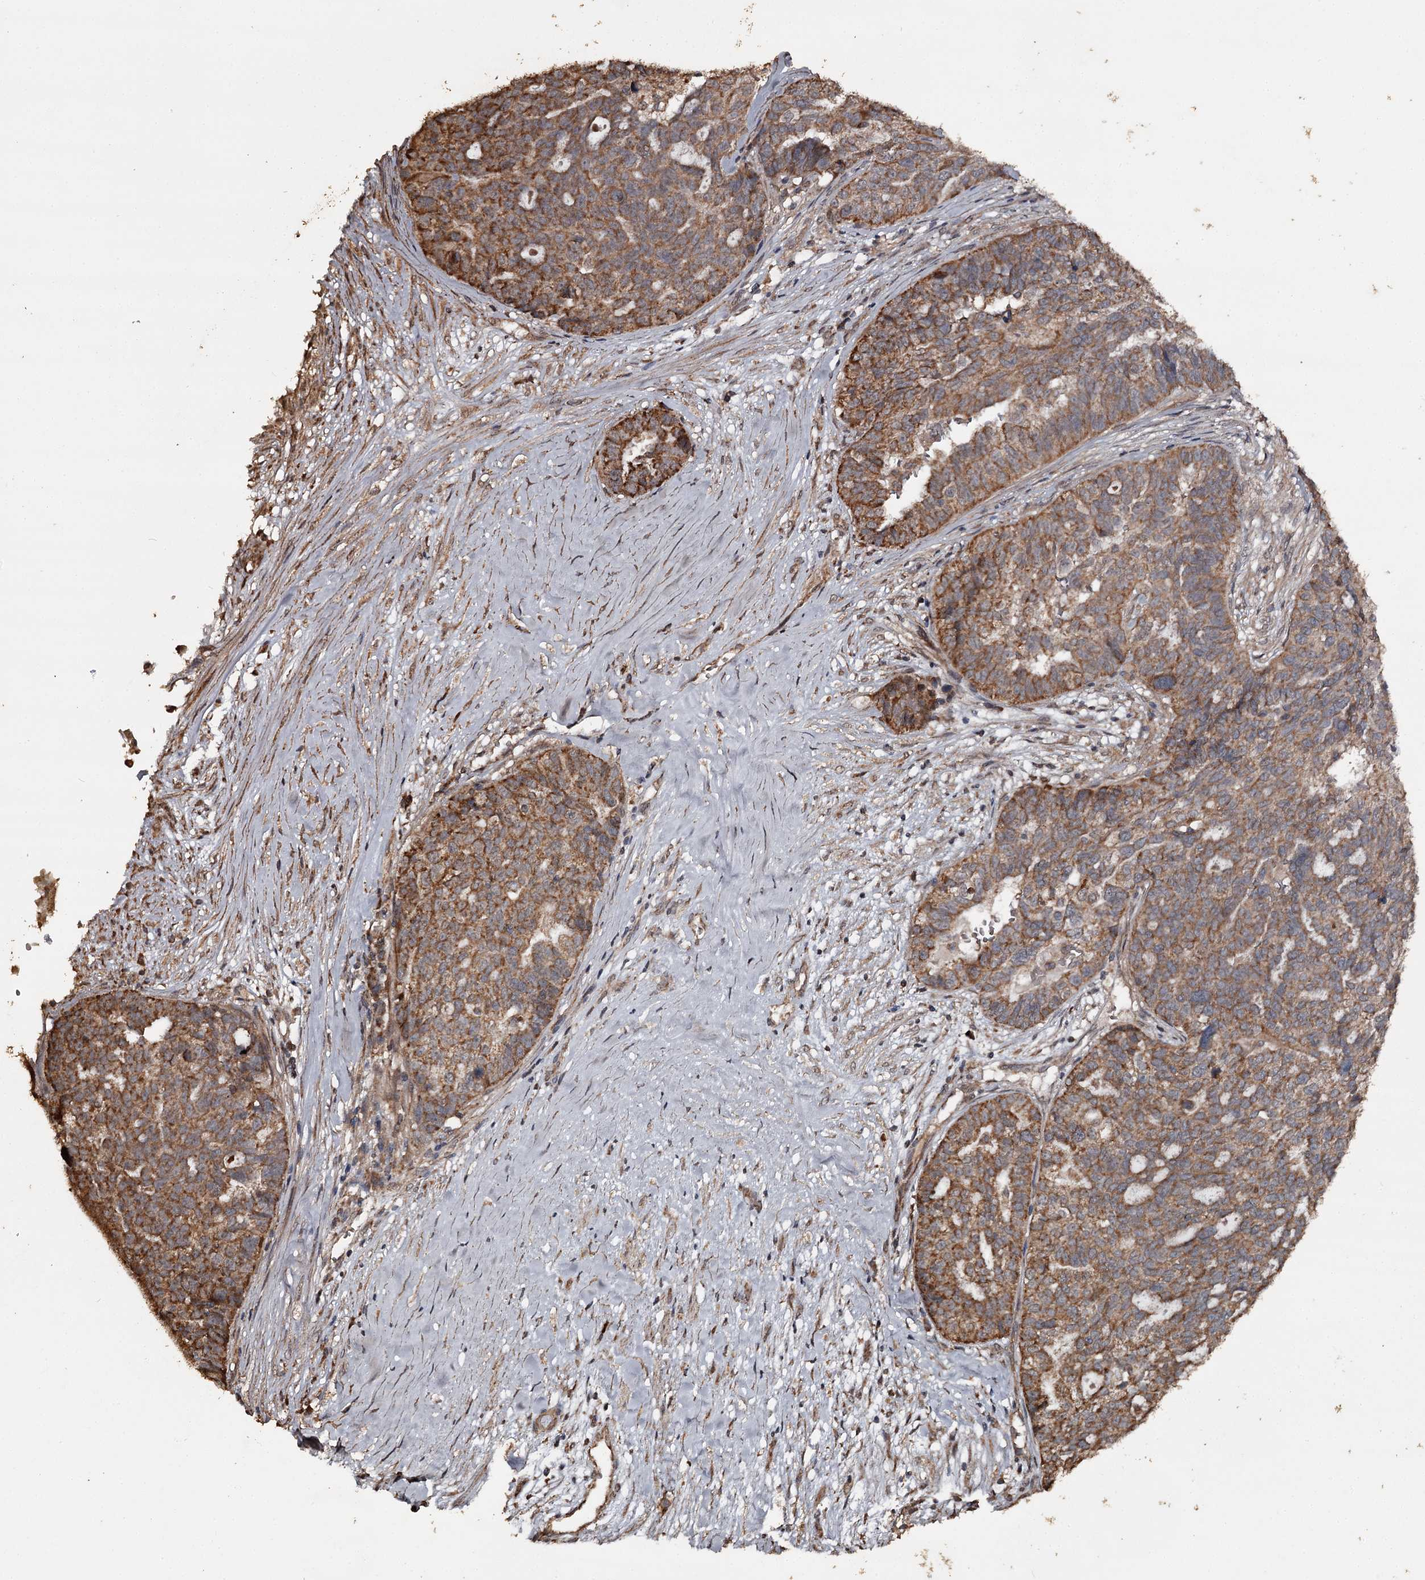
{"staining": {"intensity": "moderate", "quantity": ">75%", "location": "cytoplasmic/membranous"}, "tissue": "ovarian cancer", "cell_type": "Tumor cells", "image_type": "cancer", "snomed": [{"axis": "morphology", "description": "Cystadenocarcinoma, serous, NOS"}, {"axis": "topography", "description": "Ovary"}], "caption": "There is medium levels of moderate cytoplasmic/membranous staining in tumor cells of ovarian cancer (serous cystadenocarcinoma), as demonstrated by immunohistochemical staining (brown color).", "gene": "WIPI1", "patient": {"sex": "female", "age": 59}}